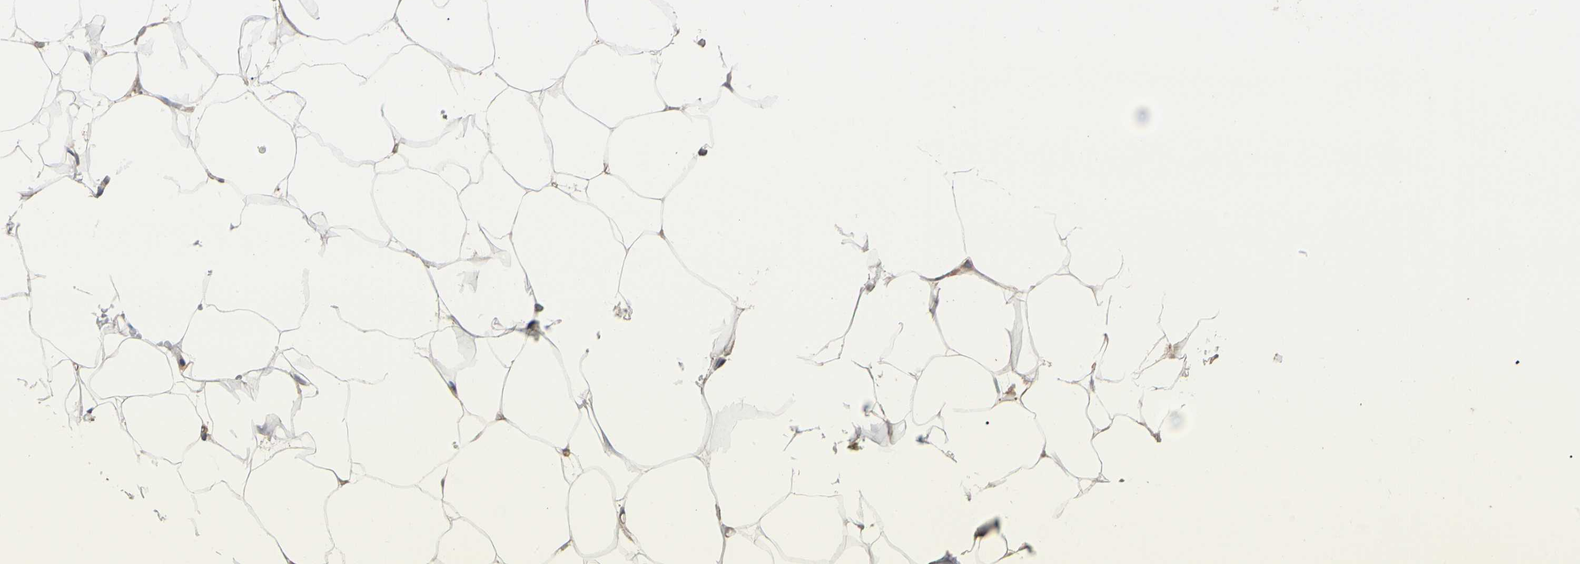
{"staining": {"intensity": "weak", "quantity": ">75%", "location": "cytoplasmic/membranous"}, "tissue": "adipose tissue", "cell_type": "Adipocytes", "image_type": "normal", "snomed": [{"axis": "morphology", "description": "Normal tissue, NOS"}, {"axis": "topography", "description": "Breast"}, {"axis": "topography", "description": "Adipose tissue"}], "caption": "Immunohistochemistry (IHC) histopathology image of normal adipose tissue stained for a protein (brown), which demonstrates low levels of weak cytoplasmic/membranous staining in about >75% of adipocytes.", "gene": "PDZK1", "patient": {"sex": "female", "age": 25}}